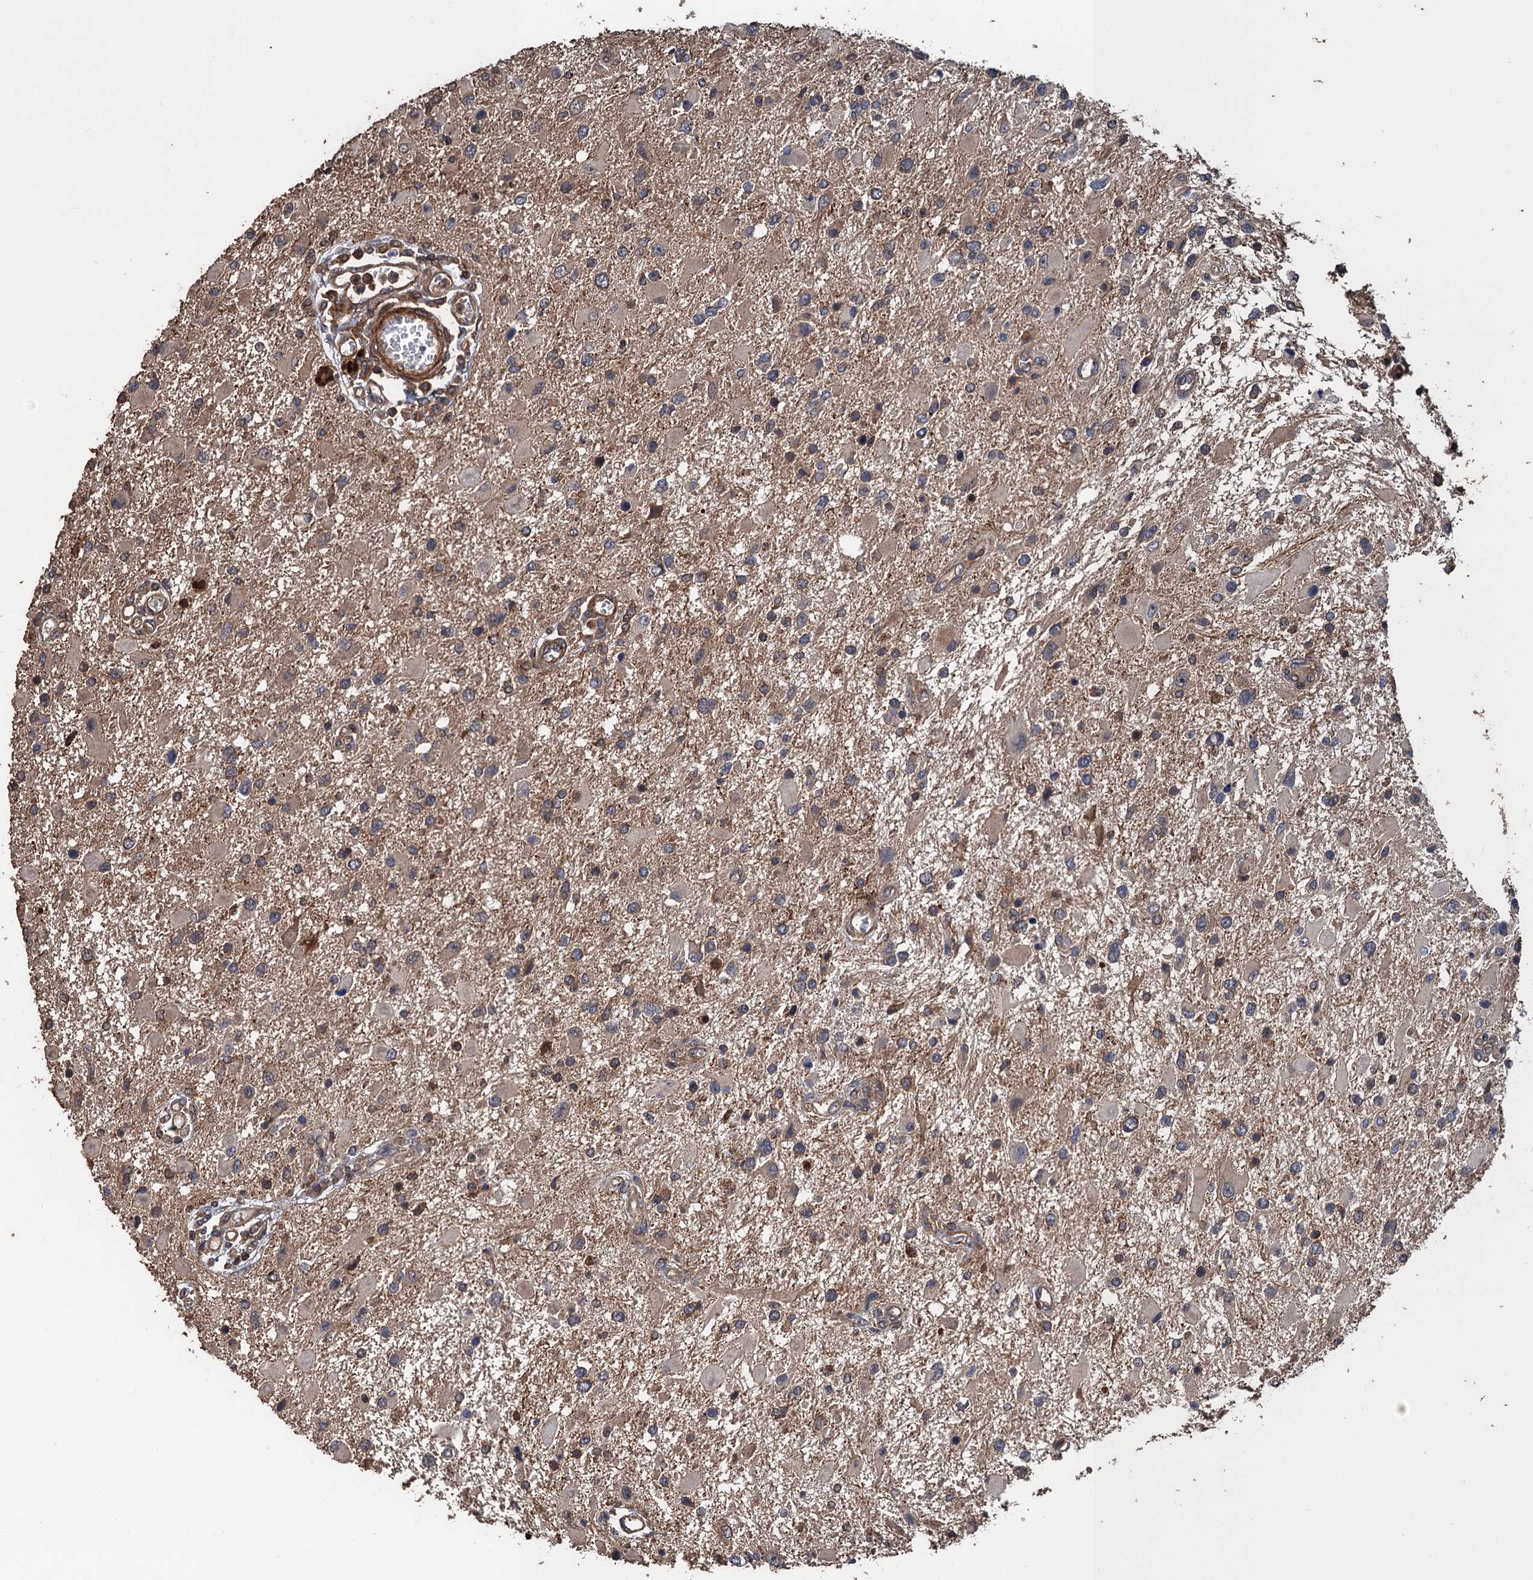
{"staining": {"intensity": "weak", "quantity": "25%-75%", "location": "cytoplasmic/membranous"}, "tissue": "glioma", "cell_type": "Tumor cells", "image_type": "cancer", "snomed": [{"axis": "morphology", "description": "Glioma, malignant, High grade"}, {"axis": "topography", "description": "Brain"}], "caption": "Immunohistochemical staining of glioma demonstrates low levels of weak cytoplasmic/membranous protein expression in about 25%-75% of tumor cells. (brown staining indicates protein expression, while blue staining denotes nuclei).", "gene": "PPP4R1", "patient": {"sex": "male", "age": 53}}